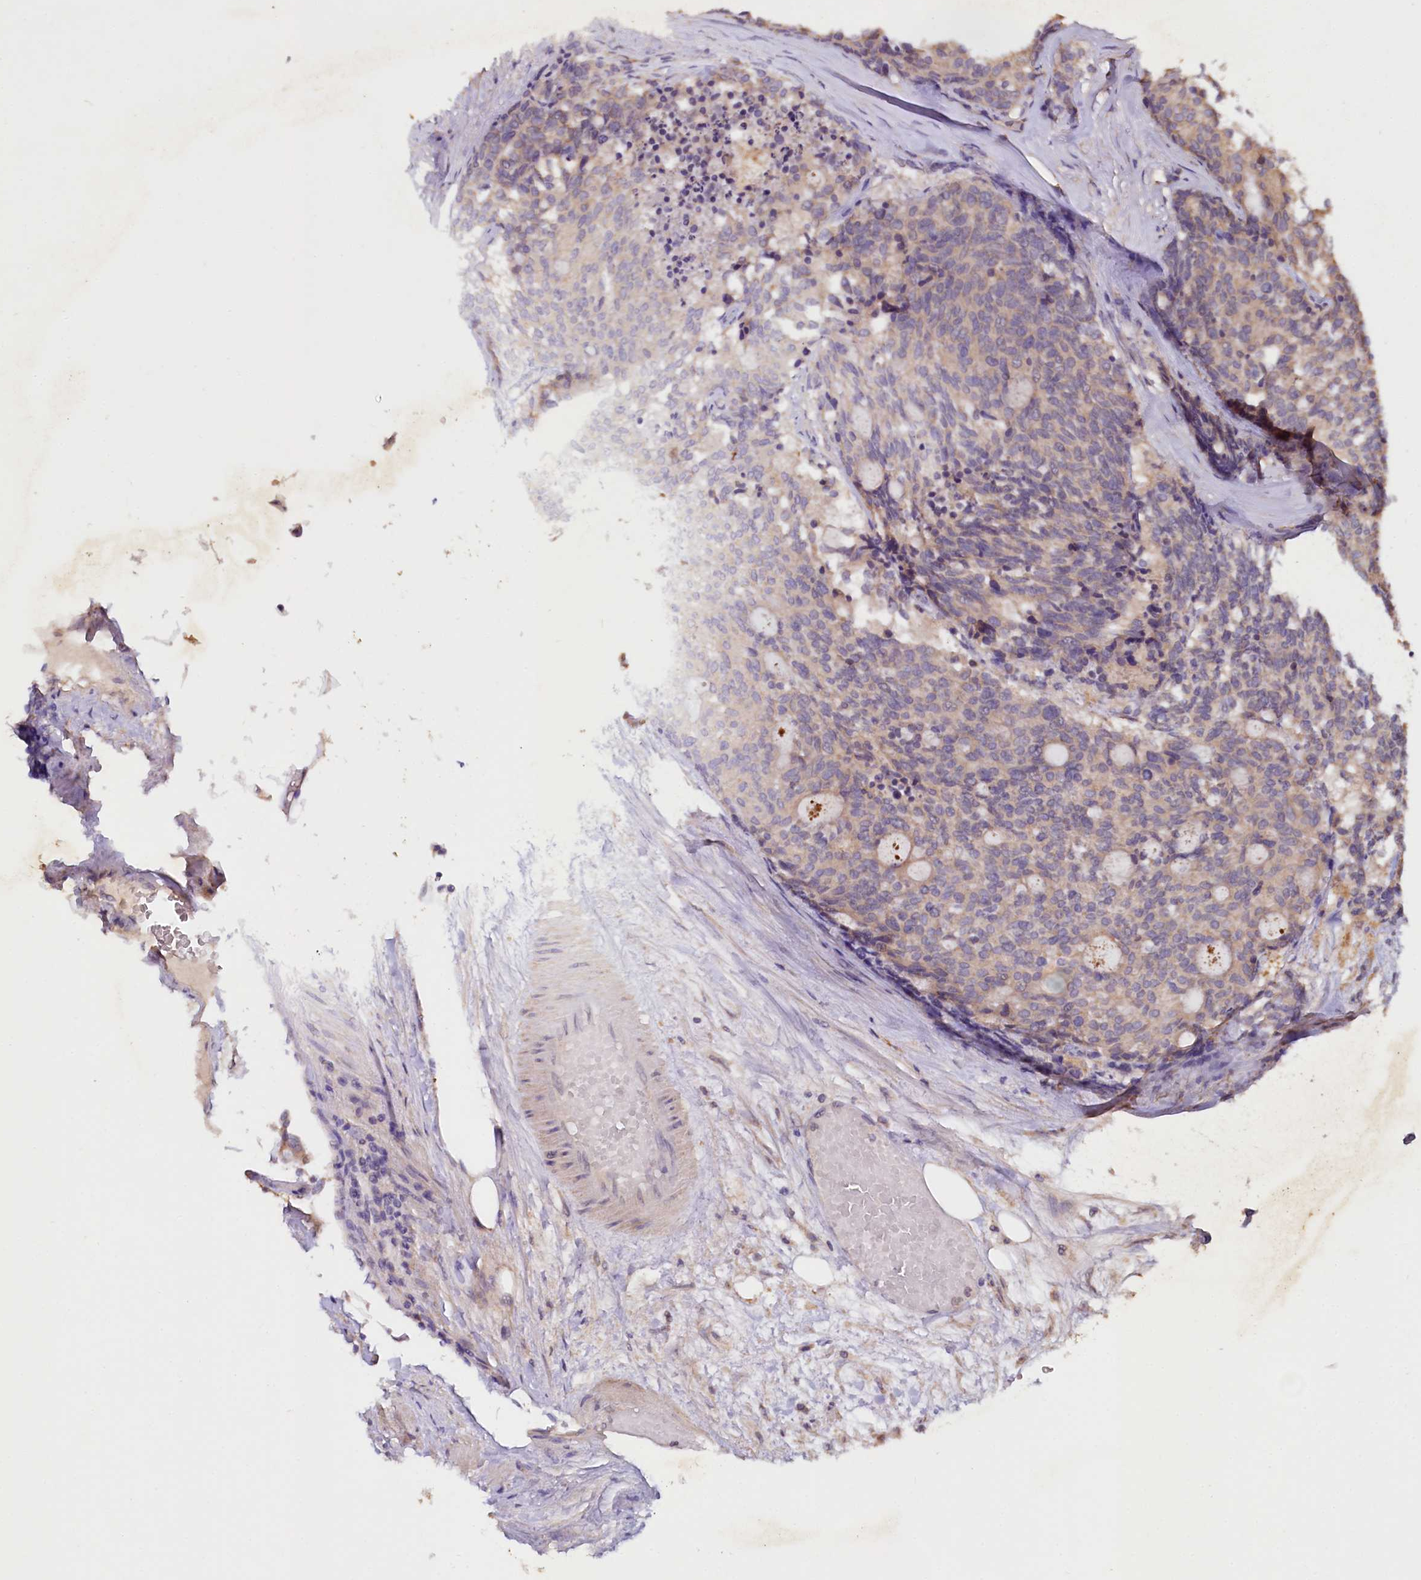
{"staining": {"intensity": "negative", "quantity": "none", "location": "none"}, "tissue": "carcinoid", "cell_type": "Tumor cells", "image_type": "cancer", "snomed": [{"axis": "morphology", "description": "Carcinoid, malignant, NOS"}, {"axis": "topography", "description": "Pancreas"}], "caption": "Carcinoid stained for a protein using immunohistochemistry (IHC) shows no staining tumor cells.", "gene": "ETFBKMT", "patient": {"sex": "female", "age": 54}}